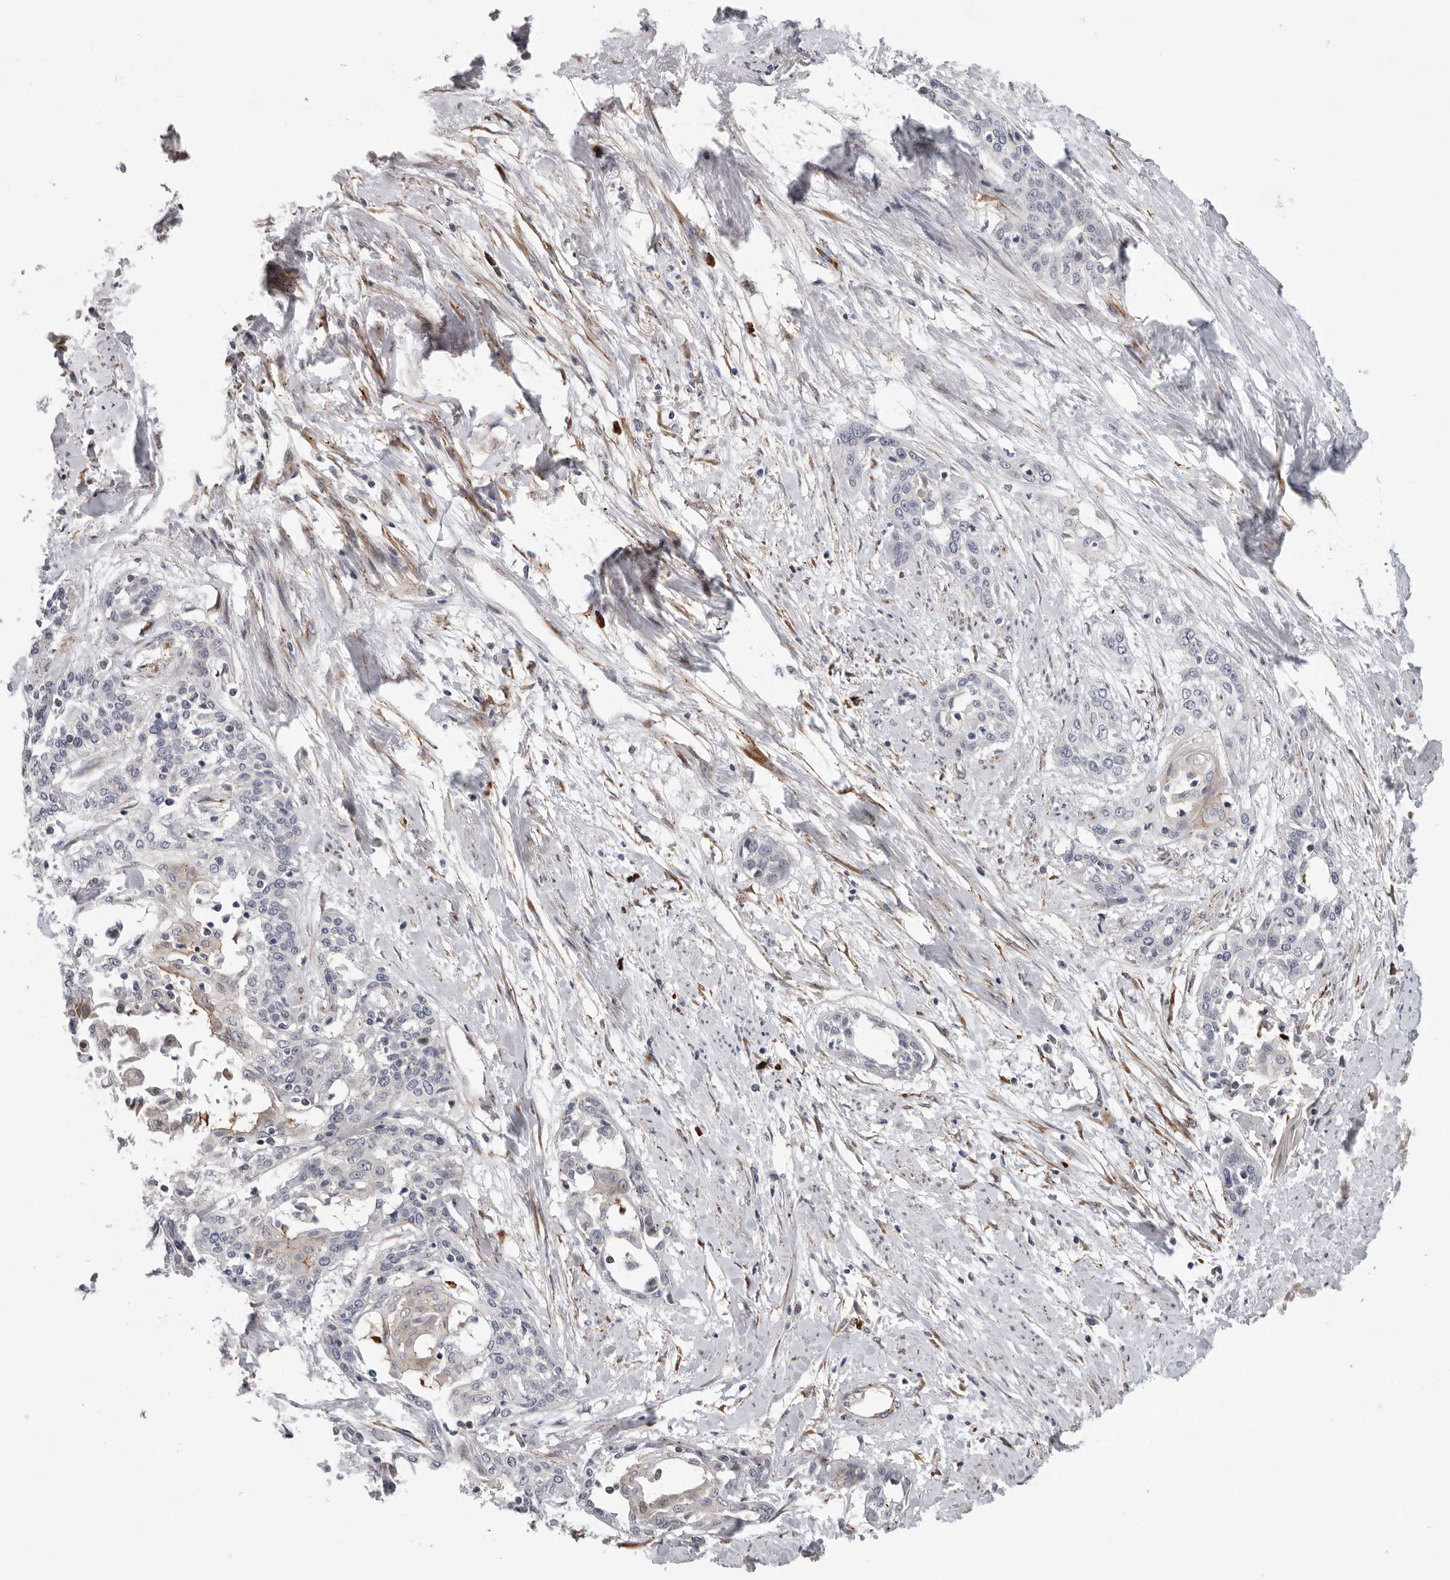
{"staining": {"intensity": "weak", "quantity": "<25%", "location": "cytoplasmic/membranous"}, "tissue": "cervical cancer", "cell_type": "Tumor cells", "image_type": "cancer", "snomed": [{"axis": "morphology", "description": "Squamous cell carcinoma, NOS"}, {"axis": "topography", "description": "Cervix"}], "caption": "IHC image of neoplastic tissue: cervical squamous cell carcinoma stained with DAB (3,3'-diaminobenzidine) exhibits no significant protein positivity in tumor cells.", "gene": "ATXN3L", "patient": {"sex": "female", "age": 57}}